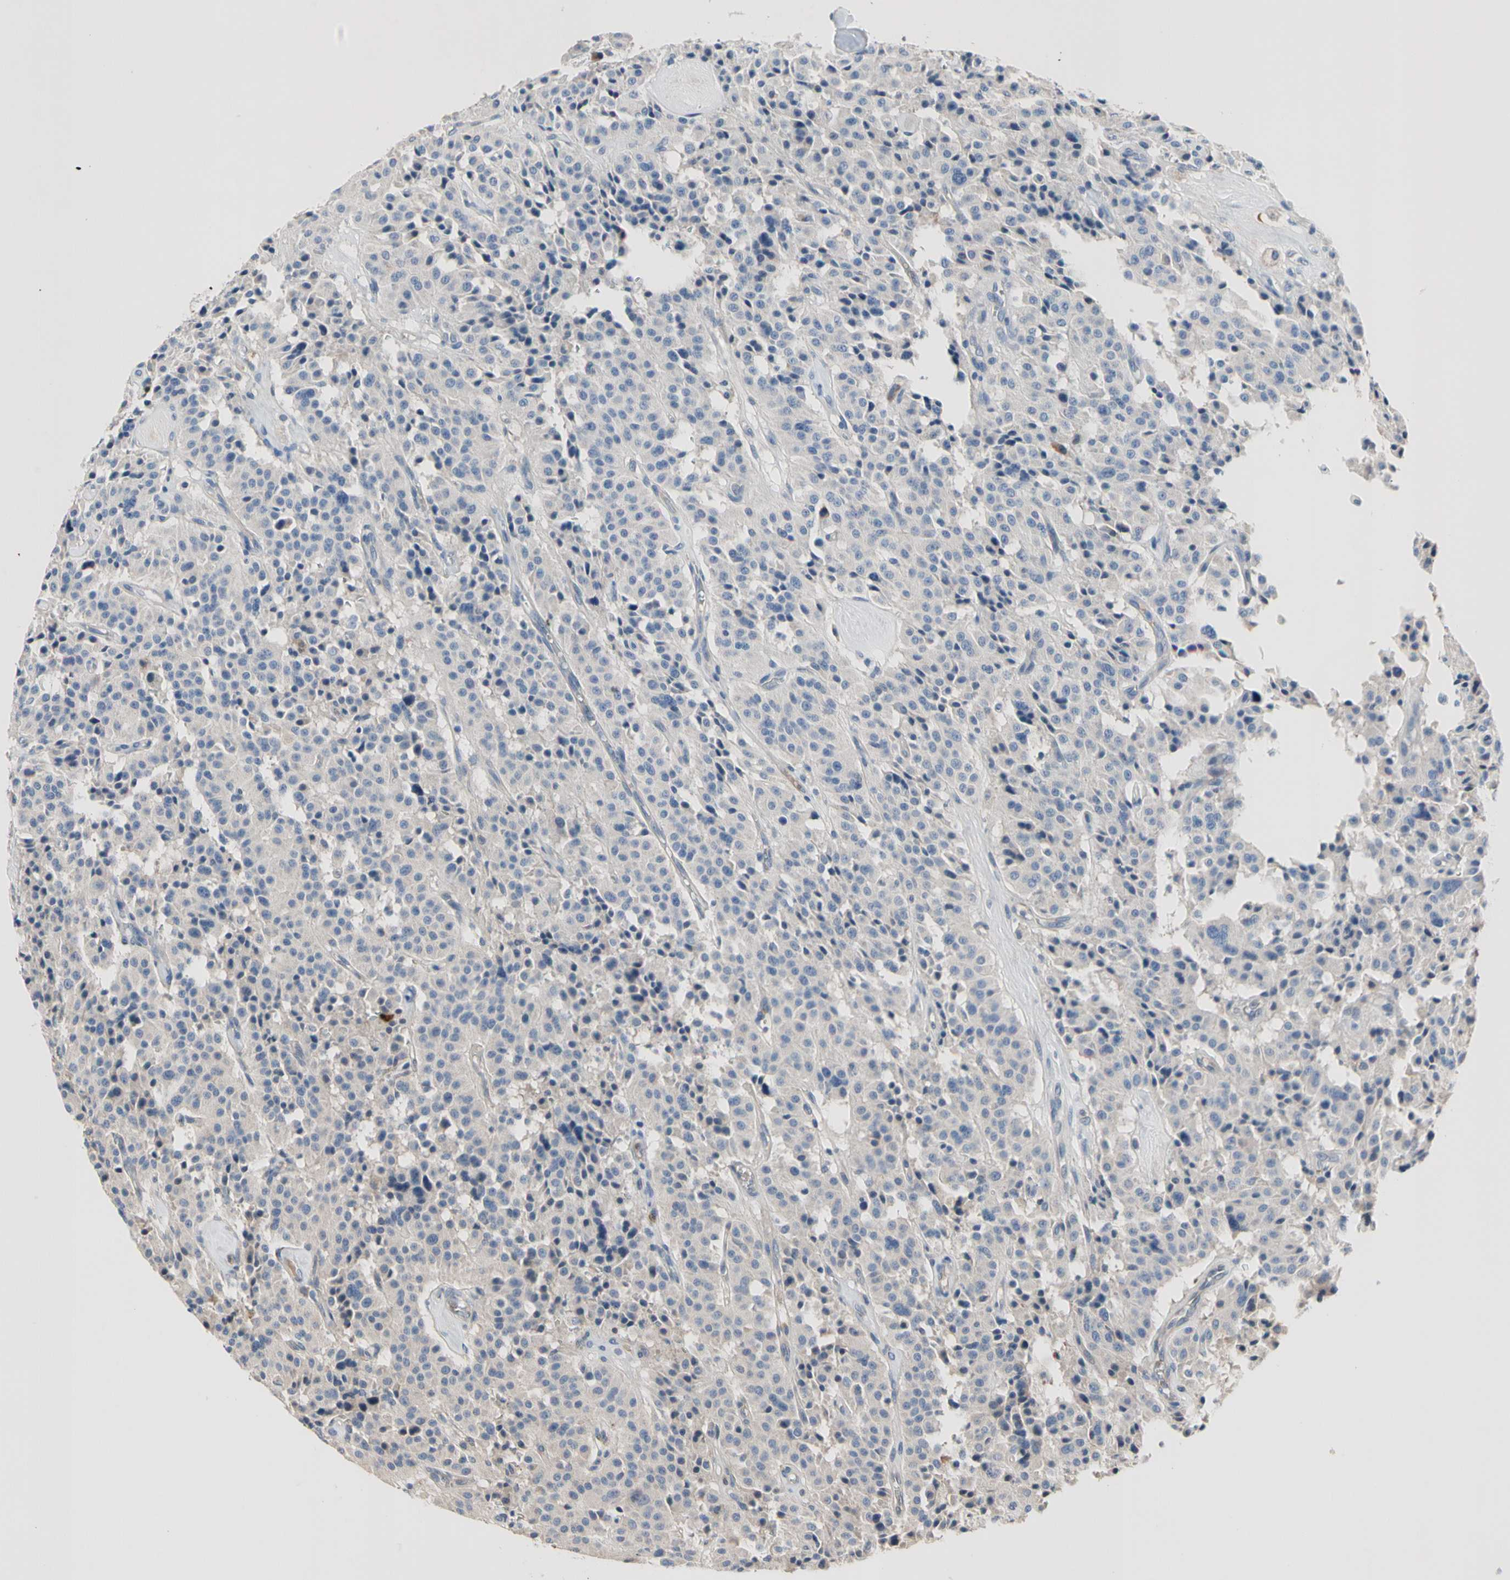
{"staining": {"intensity": "negative", "quantity": "none", "location": "none"}, "tissue": "carcinoid", "cell_type": "Tumor cells", "image_type": "cancer", "snomed": [{"axis": "morphology", "description": "Carcinoid, malignant, NOS"}, {"axis": "topography", "description": "Lung"}], "caption": "Human malignant carcinoid stained for a protein using immunohistochemistry shows no expression in tumor cells.", "gene": "CRTAC1", "patient": {"sex": "male", "age": 30}}